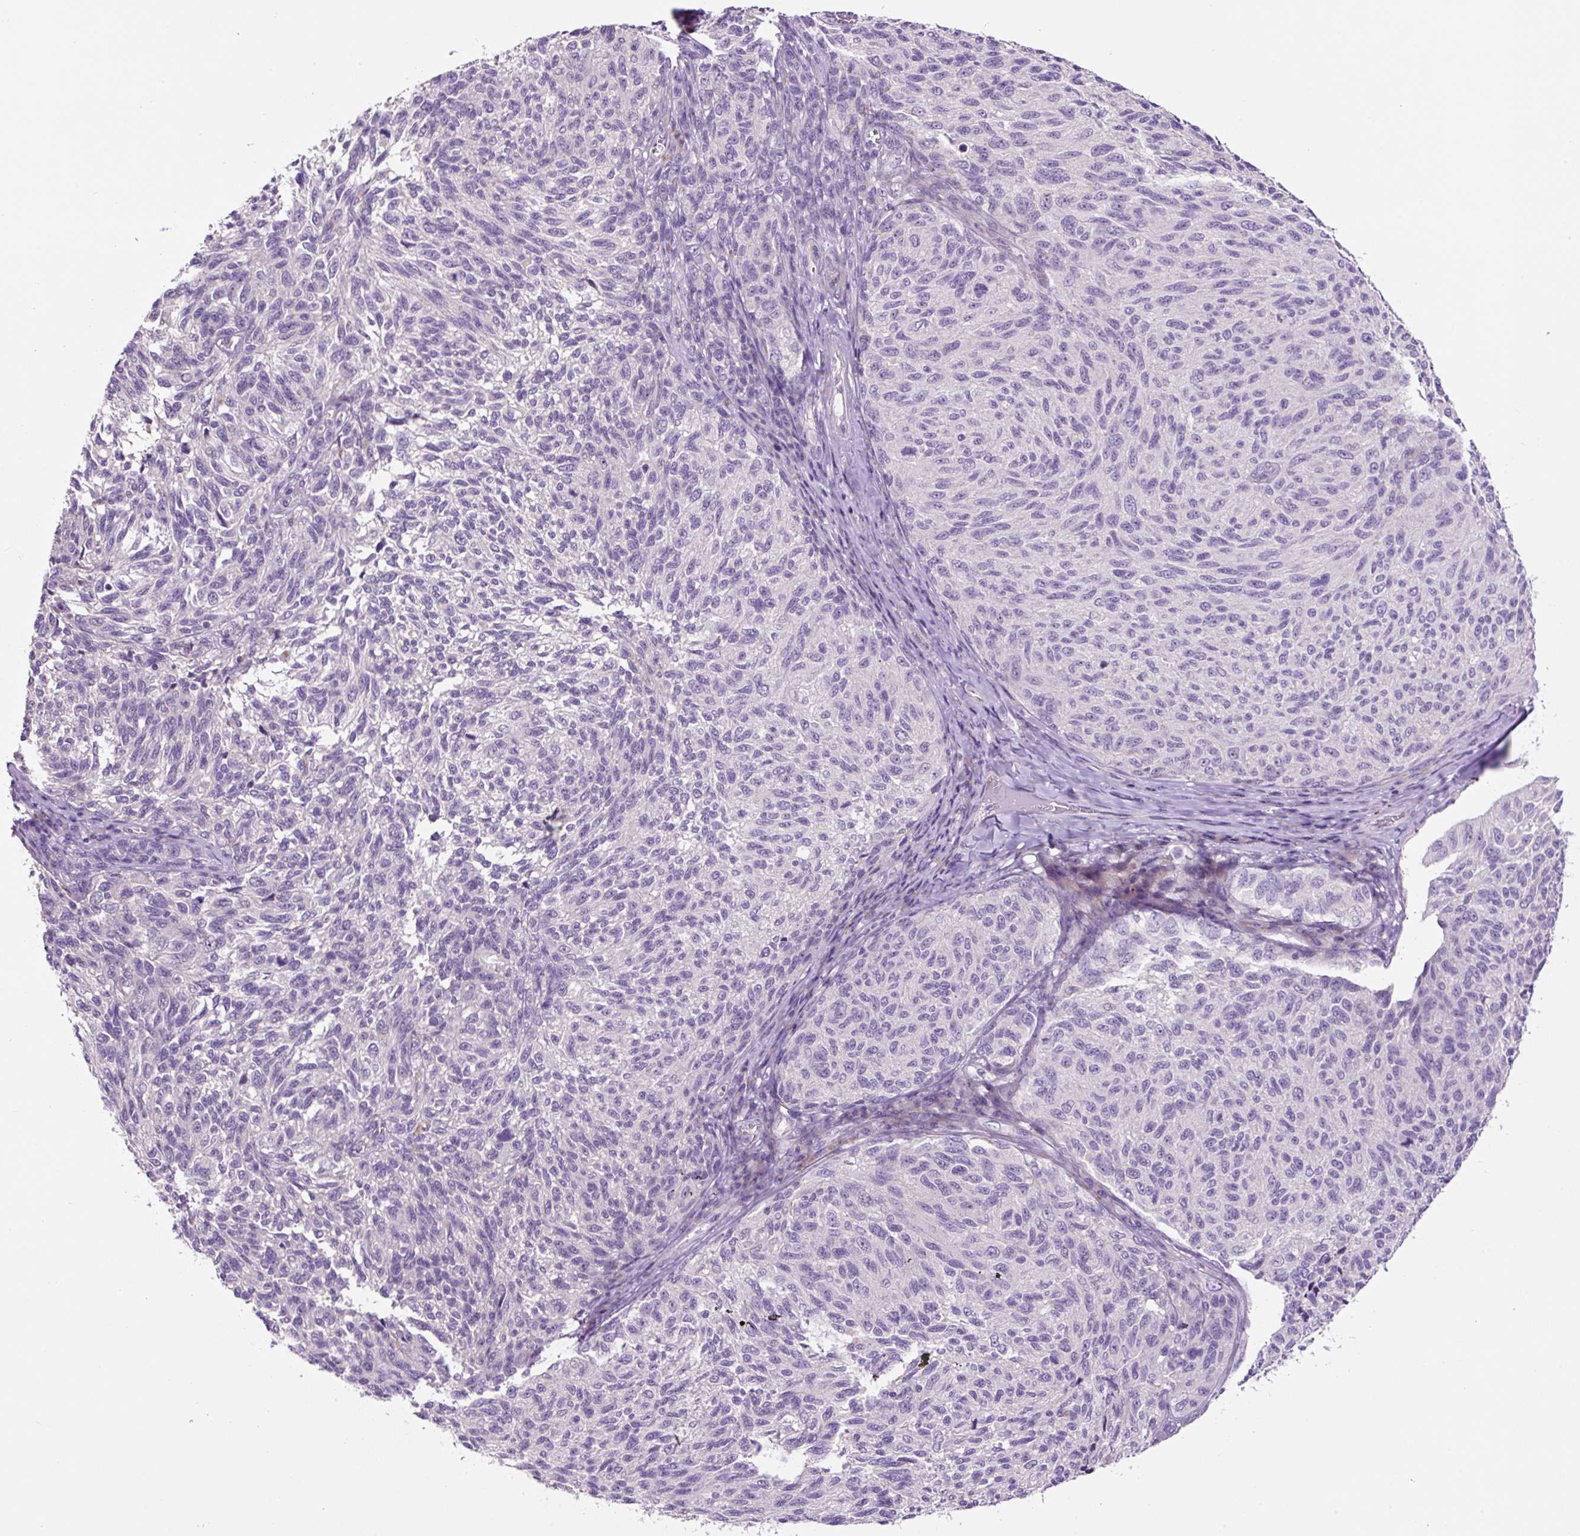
{"staining": {"intensity": "negative", "quantity": "none", "location": "none"}, "tissue": "melanoma", "cell_type": "Tumor cells", "image_type": "cancer", "snomed": [{"axis": "morphology", "description": "Malignant melanoma, NOS"}, {"axis": "topography", "description": "Skin"}], "caption": "DAB immunohistochemical staining of malignant melanoma shows no significant positivity in tumor cells.", "gene": "OGDHL", "patient": {"sex": "female", "age": 73}}